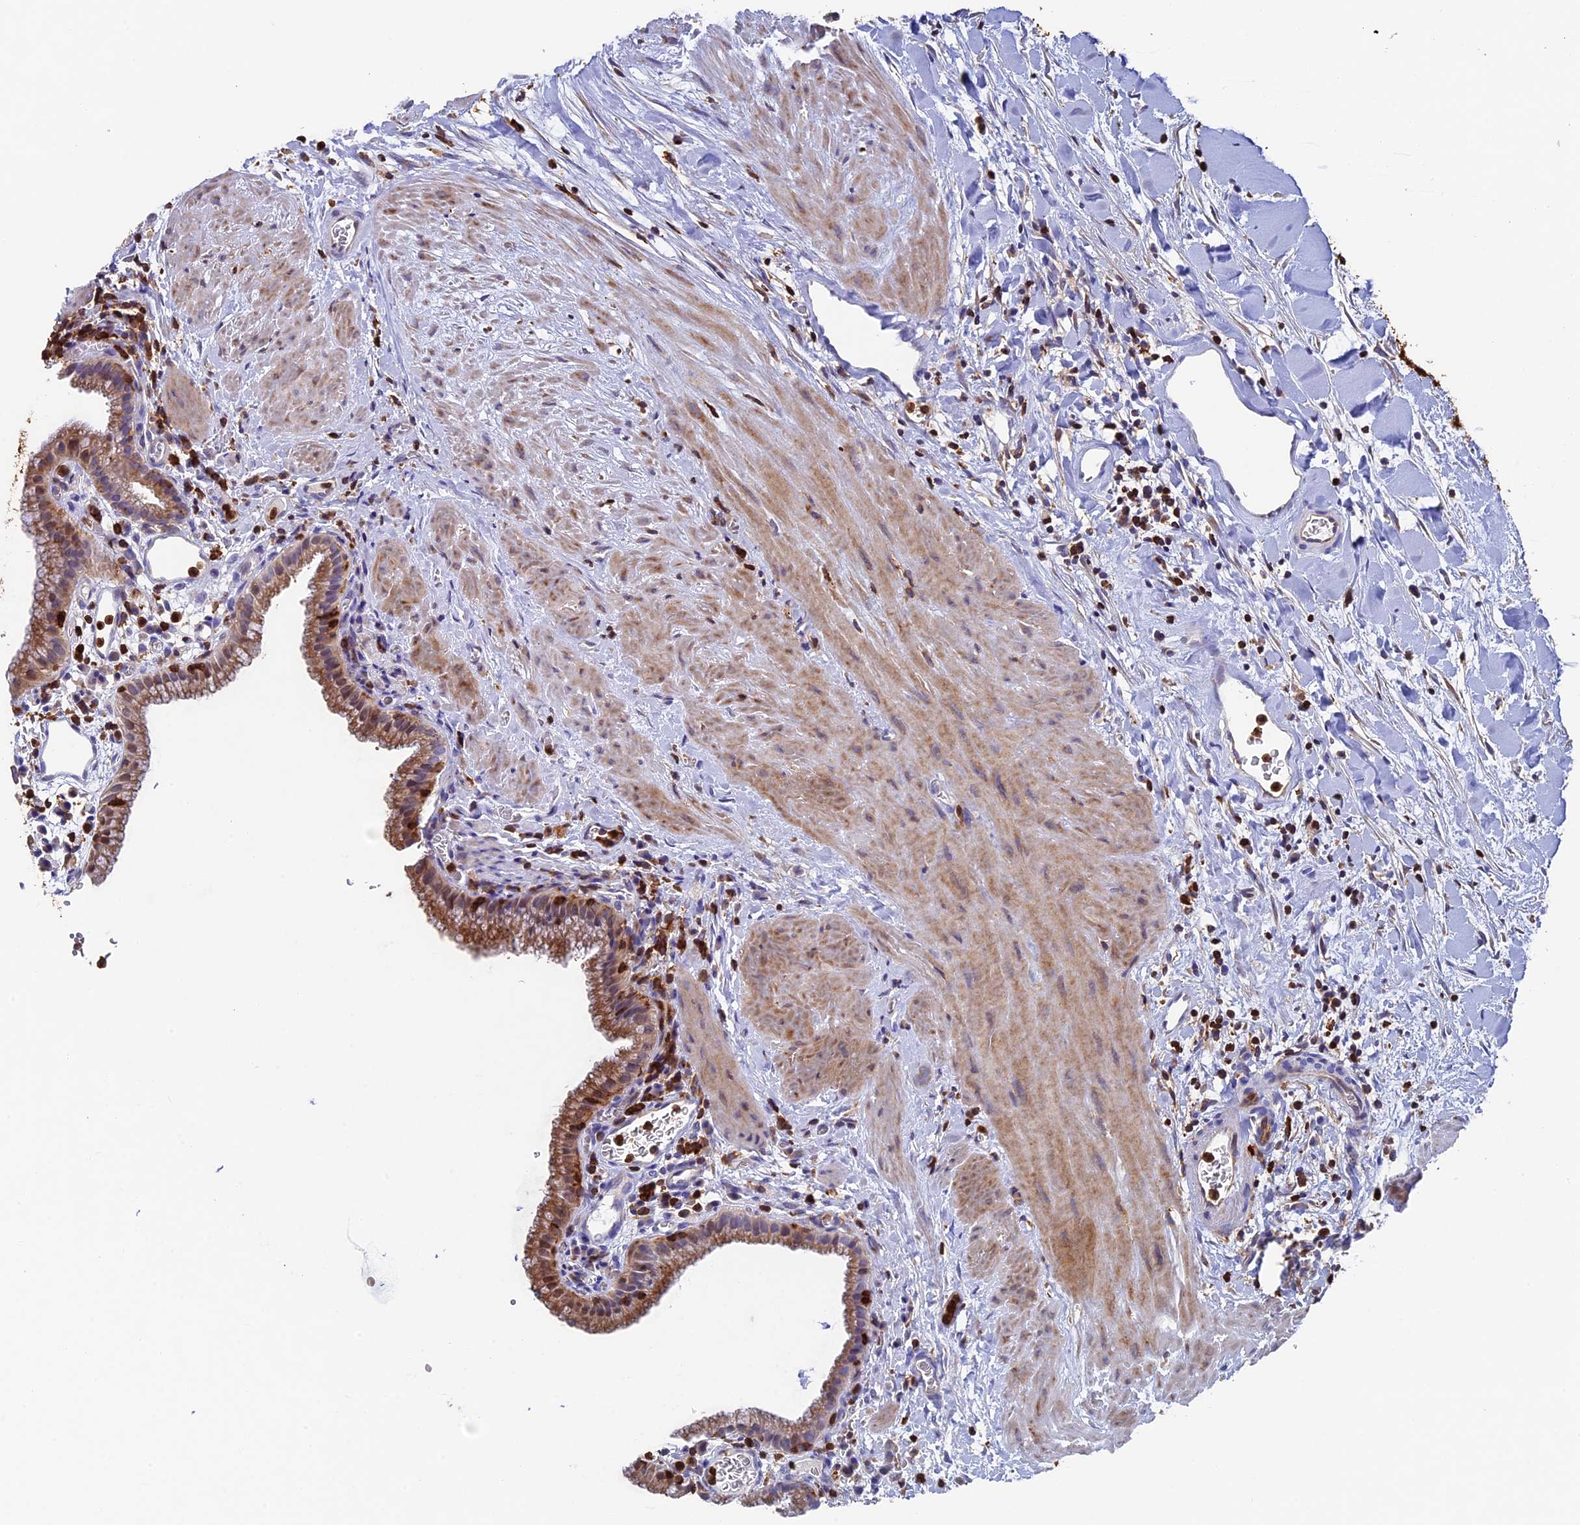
{"staining": {"intensity": "moderate", "quantity": "25%-75%", "location": "cytoplasmic/membranous"}, "tissue": "gallbladder", "cell_type": "Glandular cells", "image_type": "normal", "snomed": [{"axis": "morphology", "description": "Normal tissue, NOS"}, {"axis": "topography", "description": "Gallbladder"}], "caption": "Gallbladder stained with DAB IHC shows medium levels of moderate cytoplasmic/membranous staining in about 25%-75% of glandular cells.", "gene": "ADAT1", "patient": {"sex": "male", "age": 78}}